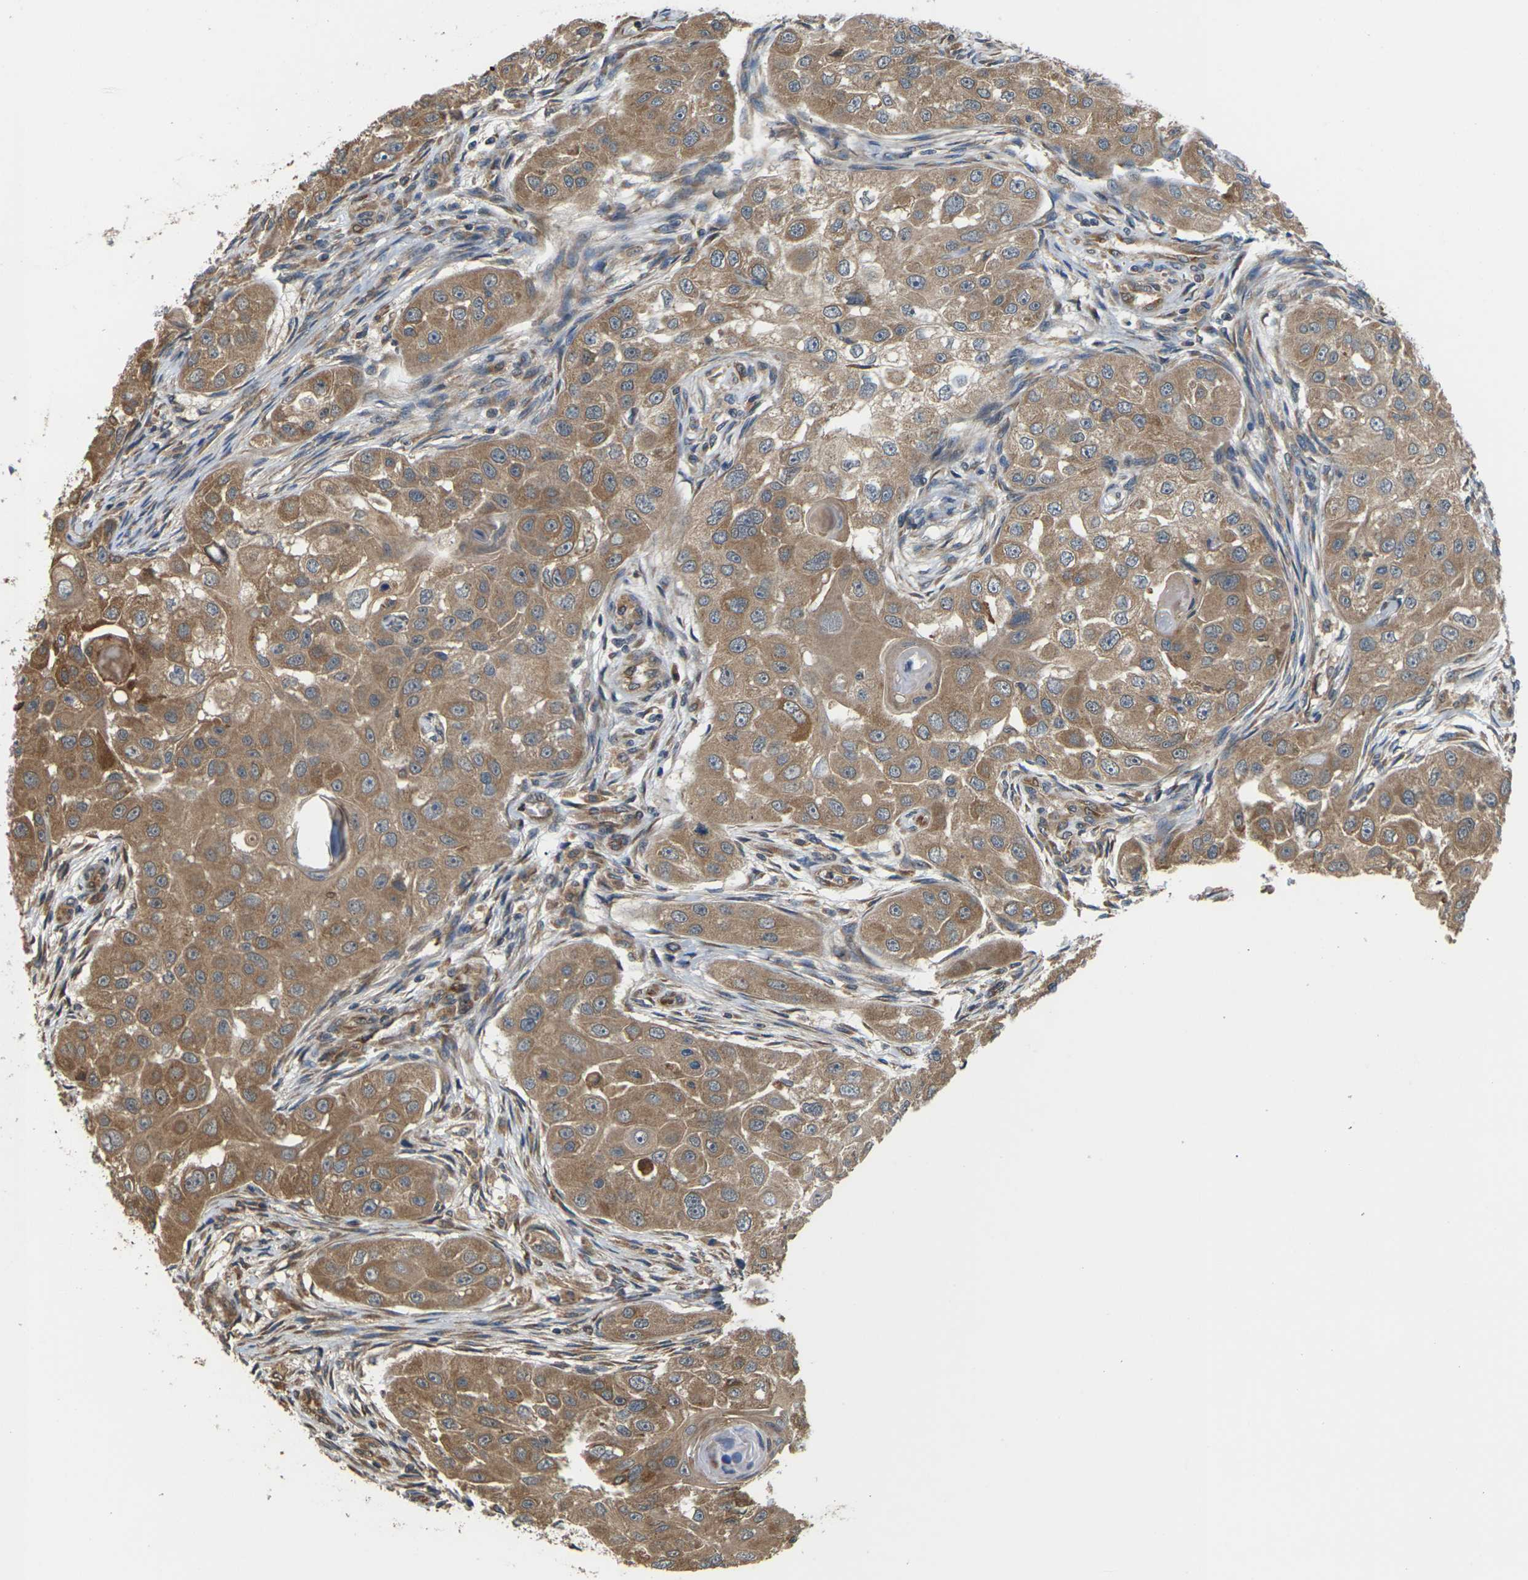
{"staining": {"intensity": "moderate", "quantity": ">75%", "location": "cytoplasmic/membranous"}, "tissue": "head and neck cancer", "cell_type": "Tumor cells", "image_type": "cancer", "snomed": [{"axis": "morphology", "description": "Normal tissue, NOS"}, {"axis": "morphology", "description": "Squamous cell carcinoma, NOS"}, {"axis": "topography", "description": "Skeletal muscle"}, {"axis": "topography", "description": "Head-Neck"}], "caption": "Immunohistochemical staining of head and neck cancer displays medium levels of moderate cytoplasmic/membranous positivity in about >75% of tumor cells. Using DAB (brown) and hematoxylin (blue) stains, captured at high magnification using brightfield microscopy.", "gene": "NRAS", "patient": {"sex": "male", "age": 51}}